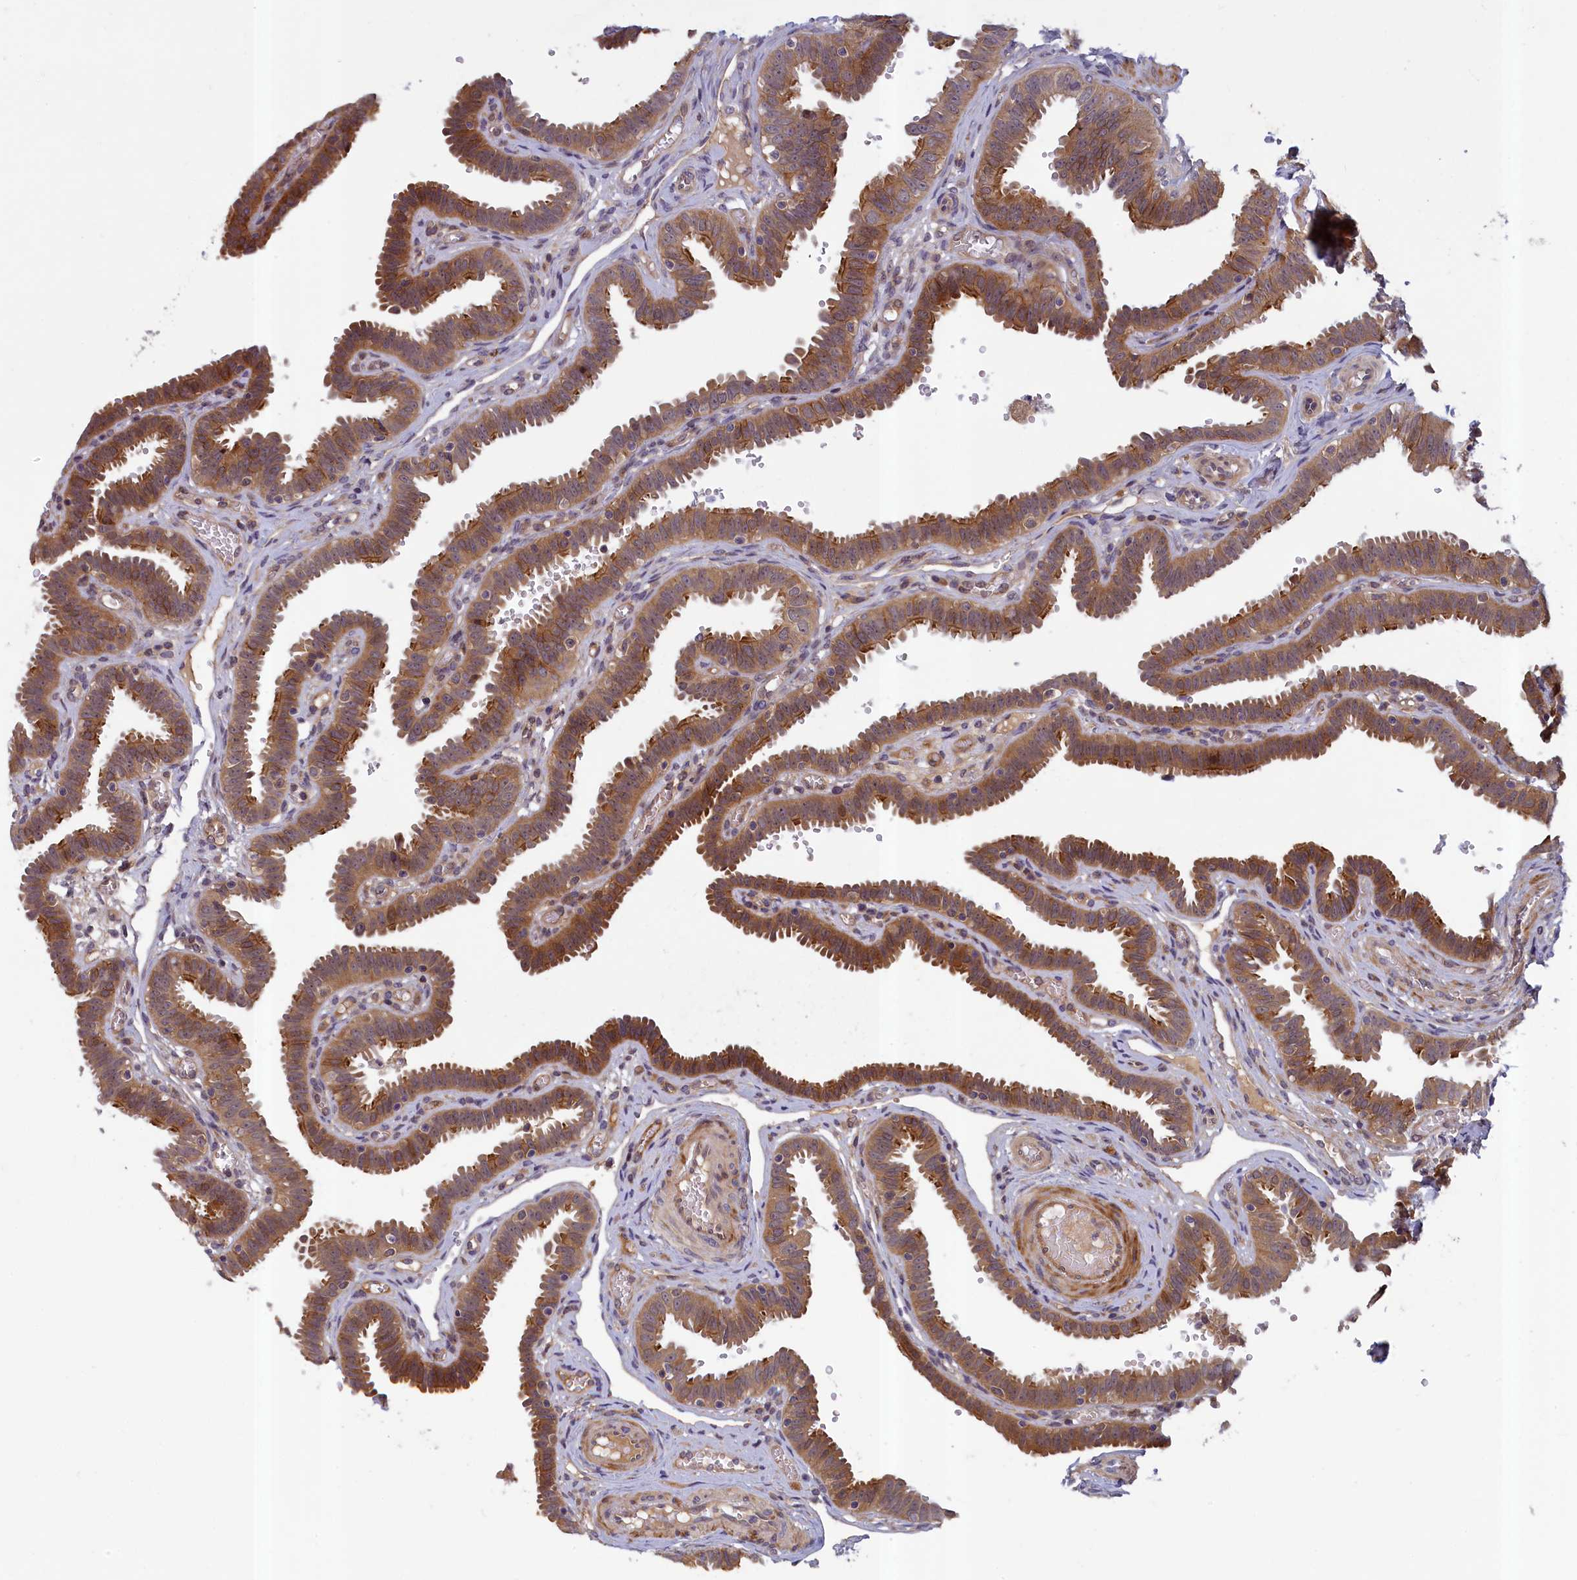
{"staining": {"intensity": "strong", "quantity": ">75%", "location": "cytoplasmic/membranous"}, "tissue": "fallopian tube", "cell_type": "Glandular cells", "image_type": "normal", "snomed": [{"axis": "morphology", "description": "Normal tissue, NOS"}, {"axis": "topography", "description": "Fallopian tube"}], "caption": "Fallopian tube stained with DAB immunohistochemistry shows high levels of strong cytoplasmic/membranous positivity in about >75% of glandular cells.", "gene": "NUBP1", "patient": {"sex": "female", "age": 37}}